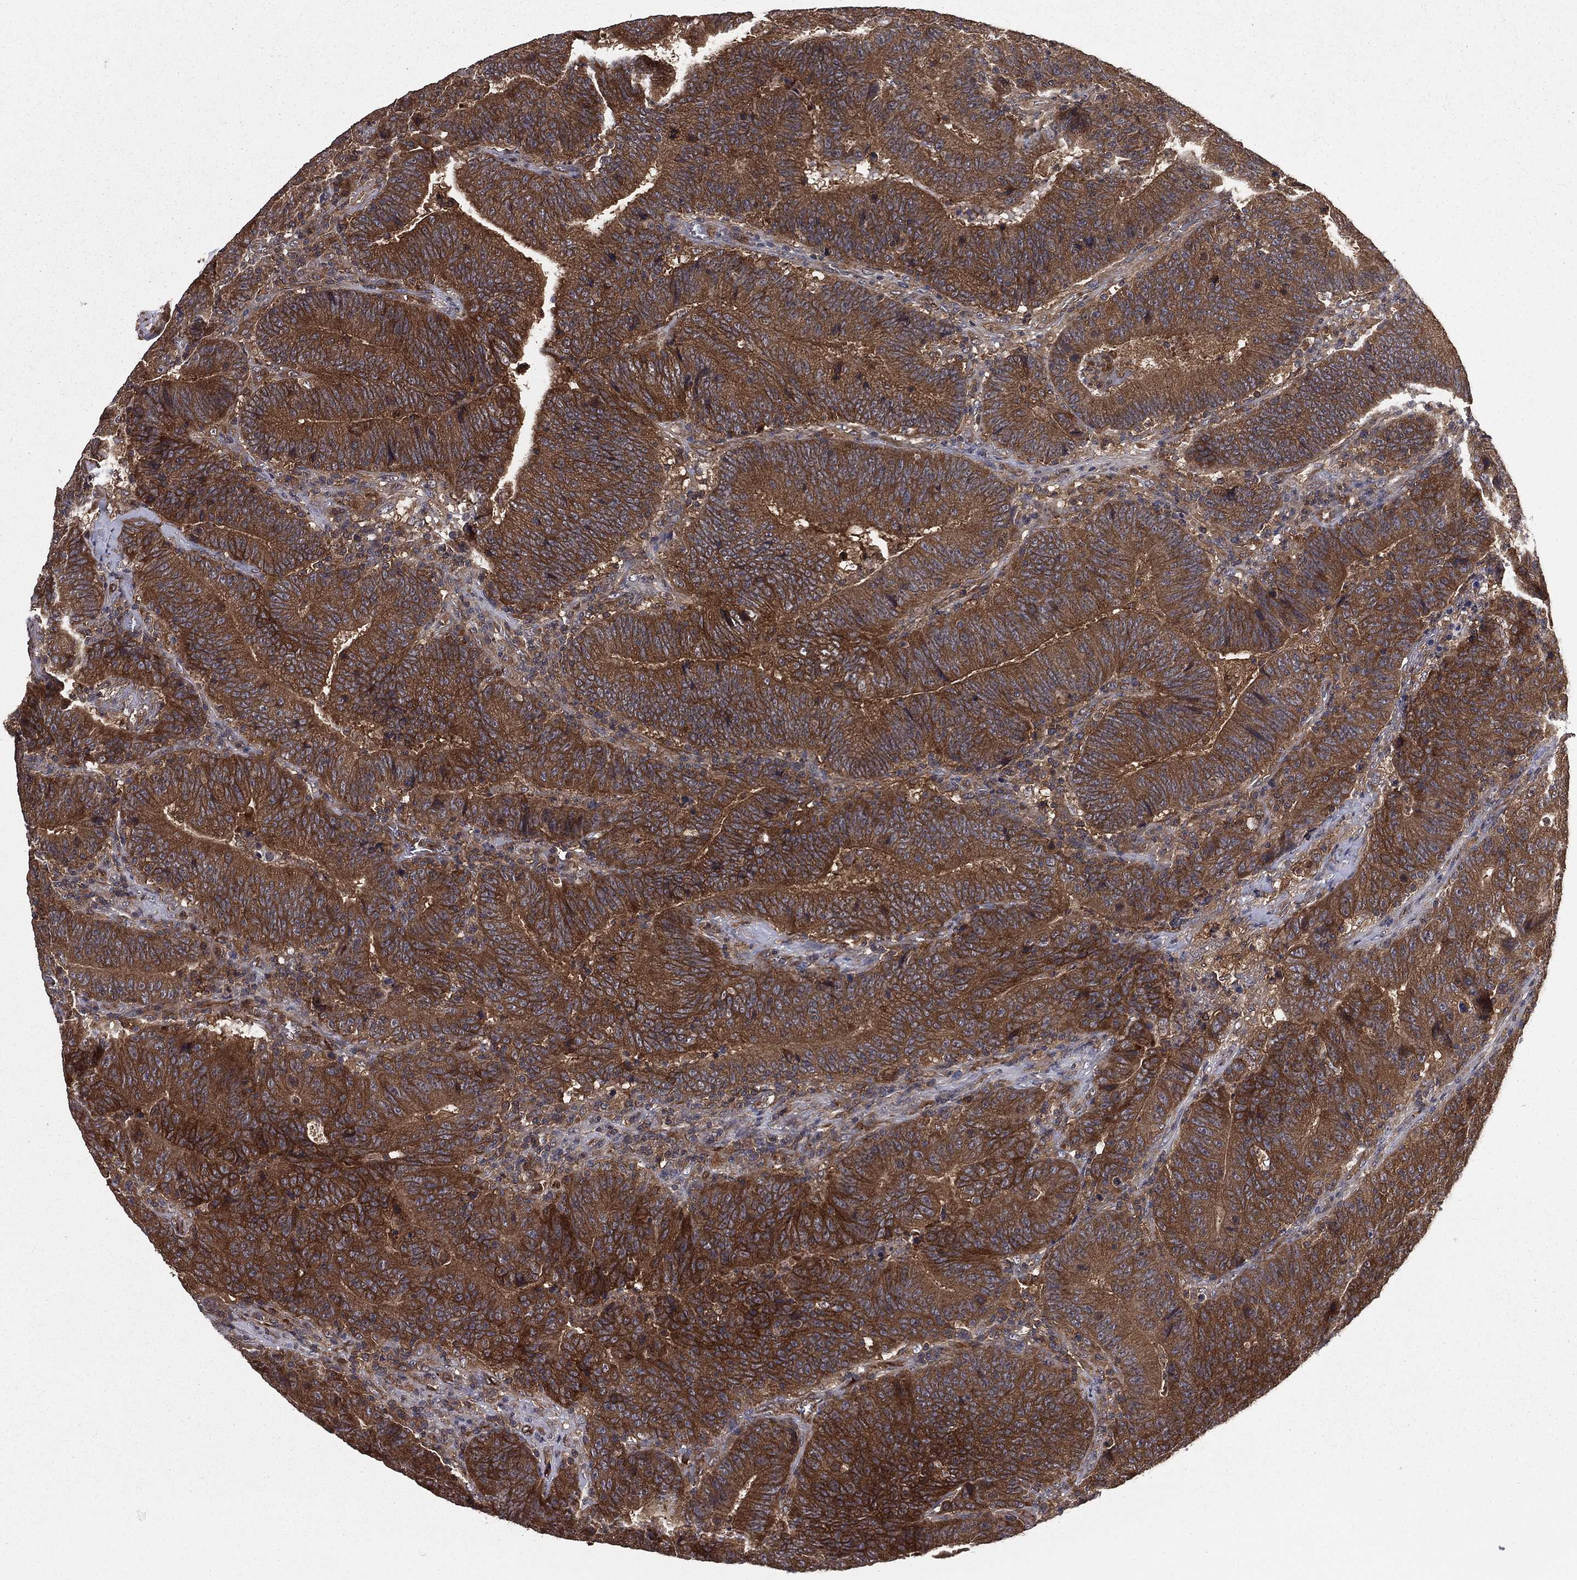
{"staining": {"intensity": "strong", "quantity": ">75%", "location": "cytoplasmic/membranous"}, "tissue": "colorectal cancer", "cell_type": "Tumor cells", "image_type": "cancer", "snomed": [{"axis": "morphology", "description": "Adenocarcinoma, NOS"}, {"axis": "topography", "description": "Colon"}], "caption": "The histopathology image shows immunohistochemical staining of adenocarcinoma (colorectal). There is strong cytoplasmic/membranous positivity is present in approximately >75% of tumor cells. Using DAB (brown) and hematoxylin (blue) stains, captured at high magnification using brightfield microscopy.", "gene": "CERT1", "patient": {"sex": "female", "age": 75}}